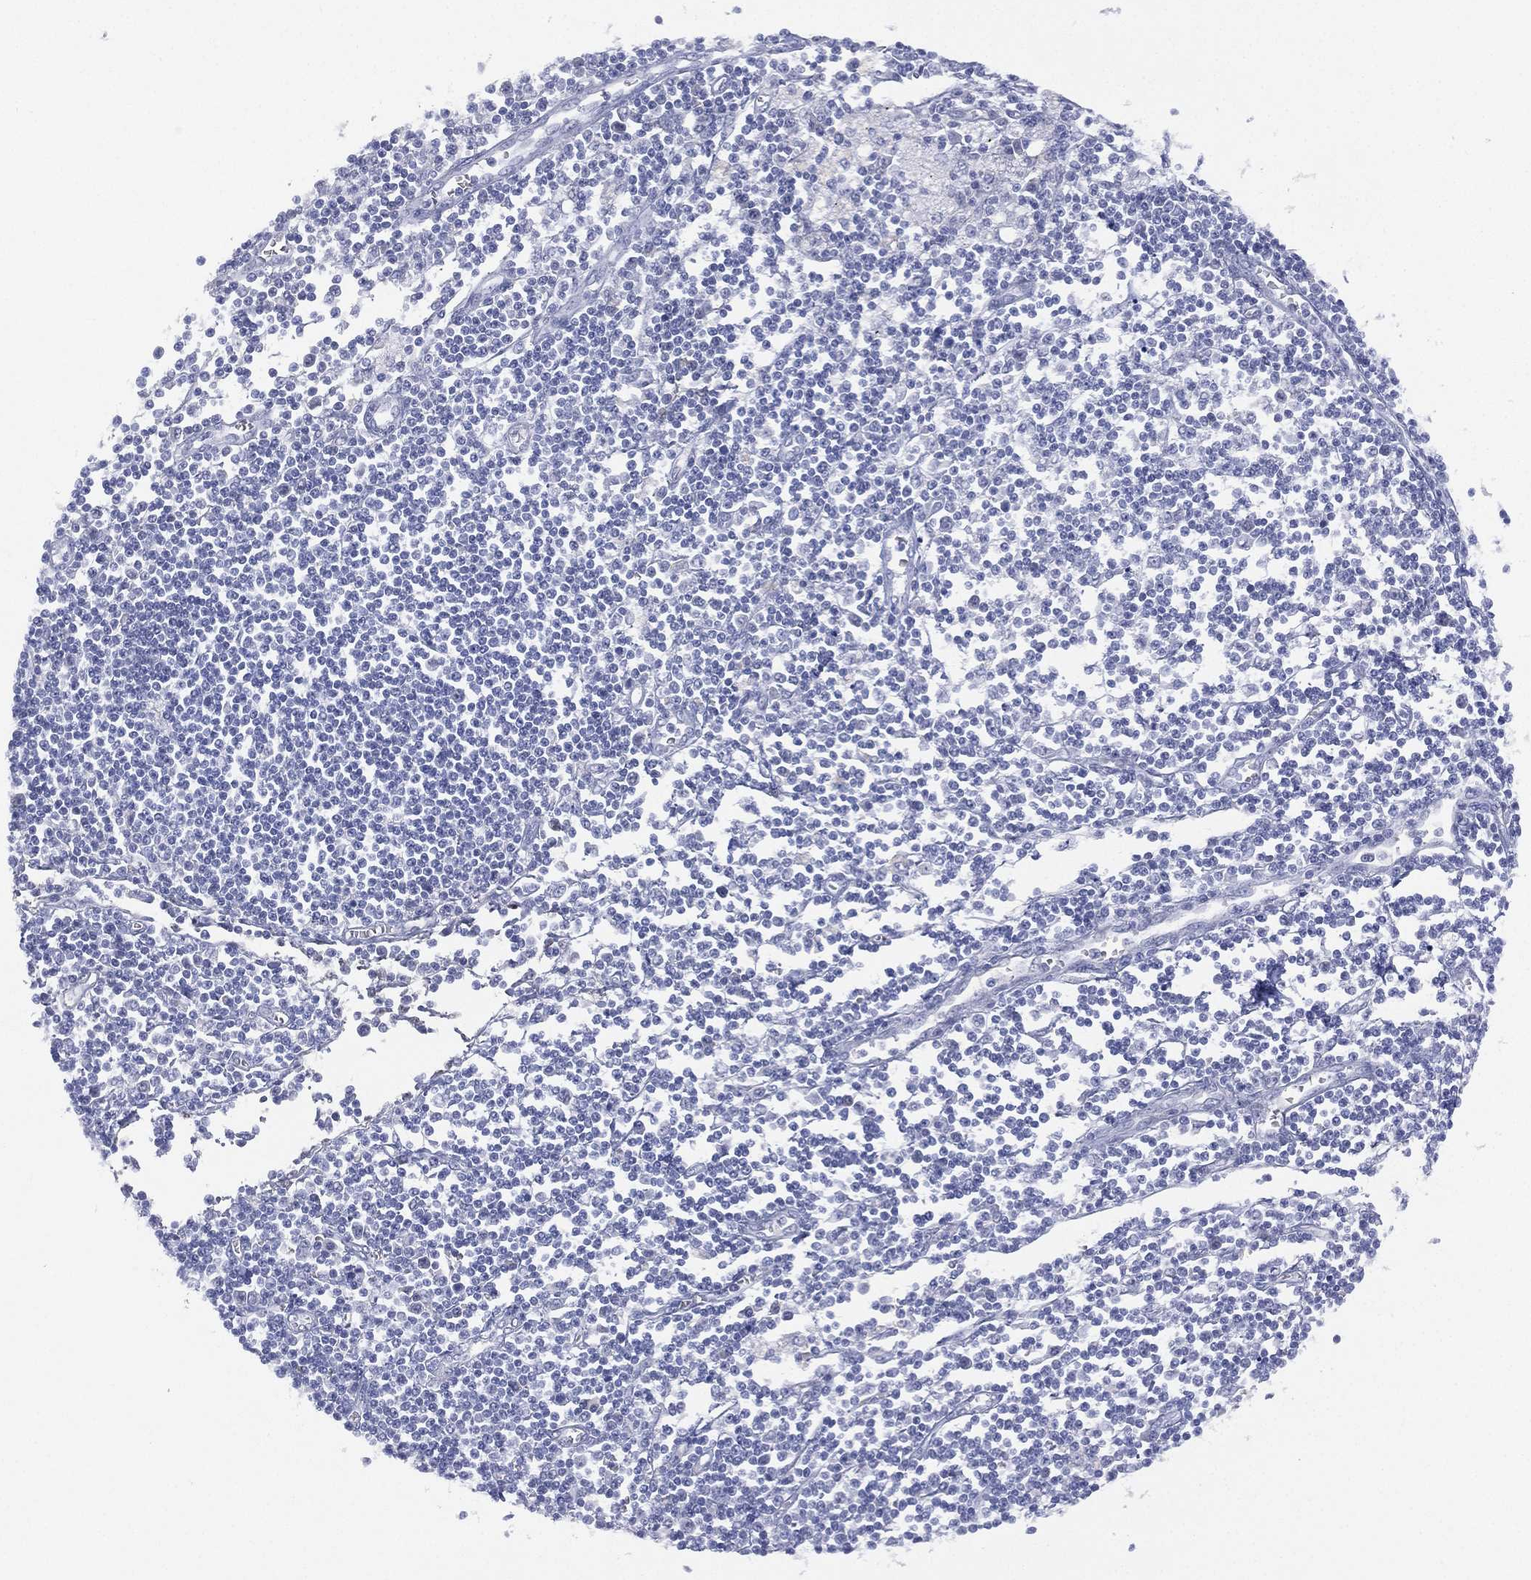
{"staining": {"intensity": "negative", "quantity": "none", "location": "none"}, "tissue": "pancreatic cancer", "cell_type": "Tumor cells", "image_type": "cancer", "snomed": [{"axis": "morphology", "description": "Adenocarcinoma, NOS"}, {"axis": "topography", "description": "Pancreas"}], "caption": "Micrograph shows no significant protein expression in tumor cells of pancreatic cancer.", "gene": "DDAH1", "patient": {"sex": "male", "age": 47}}